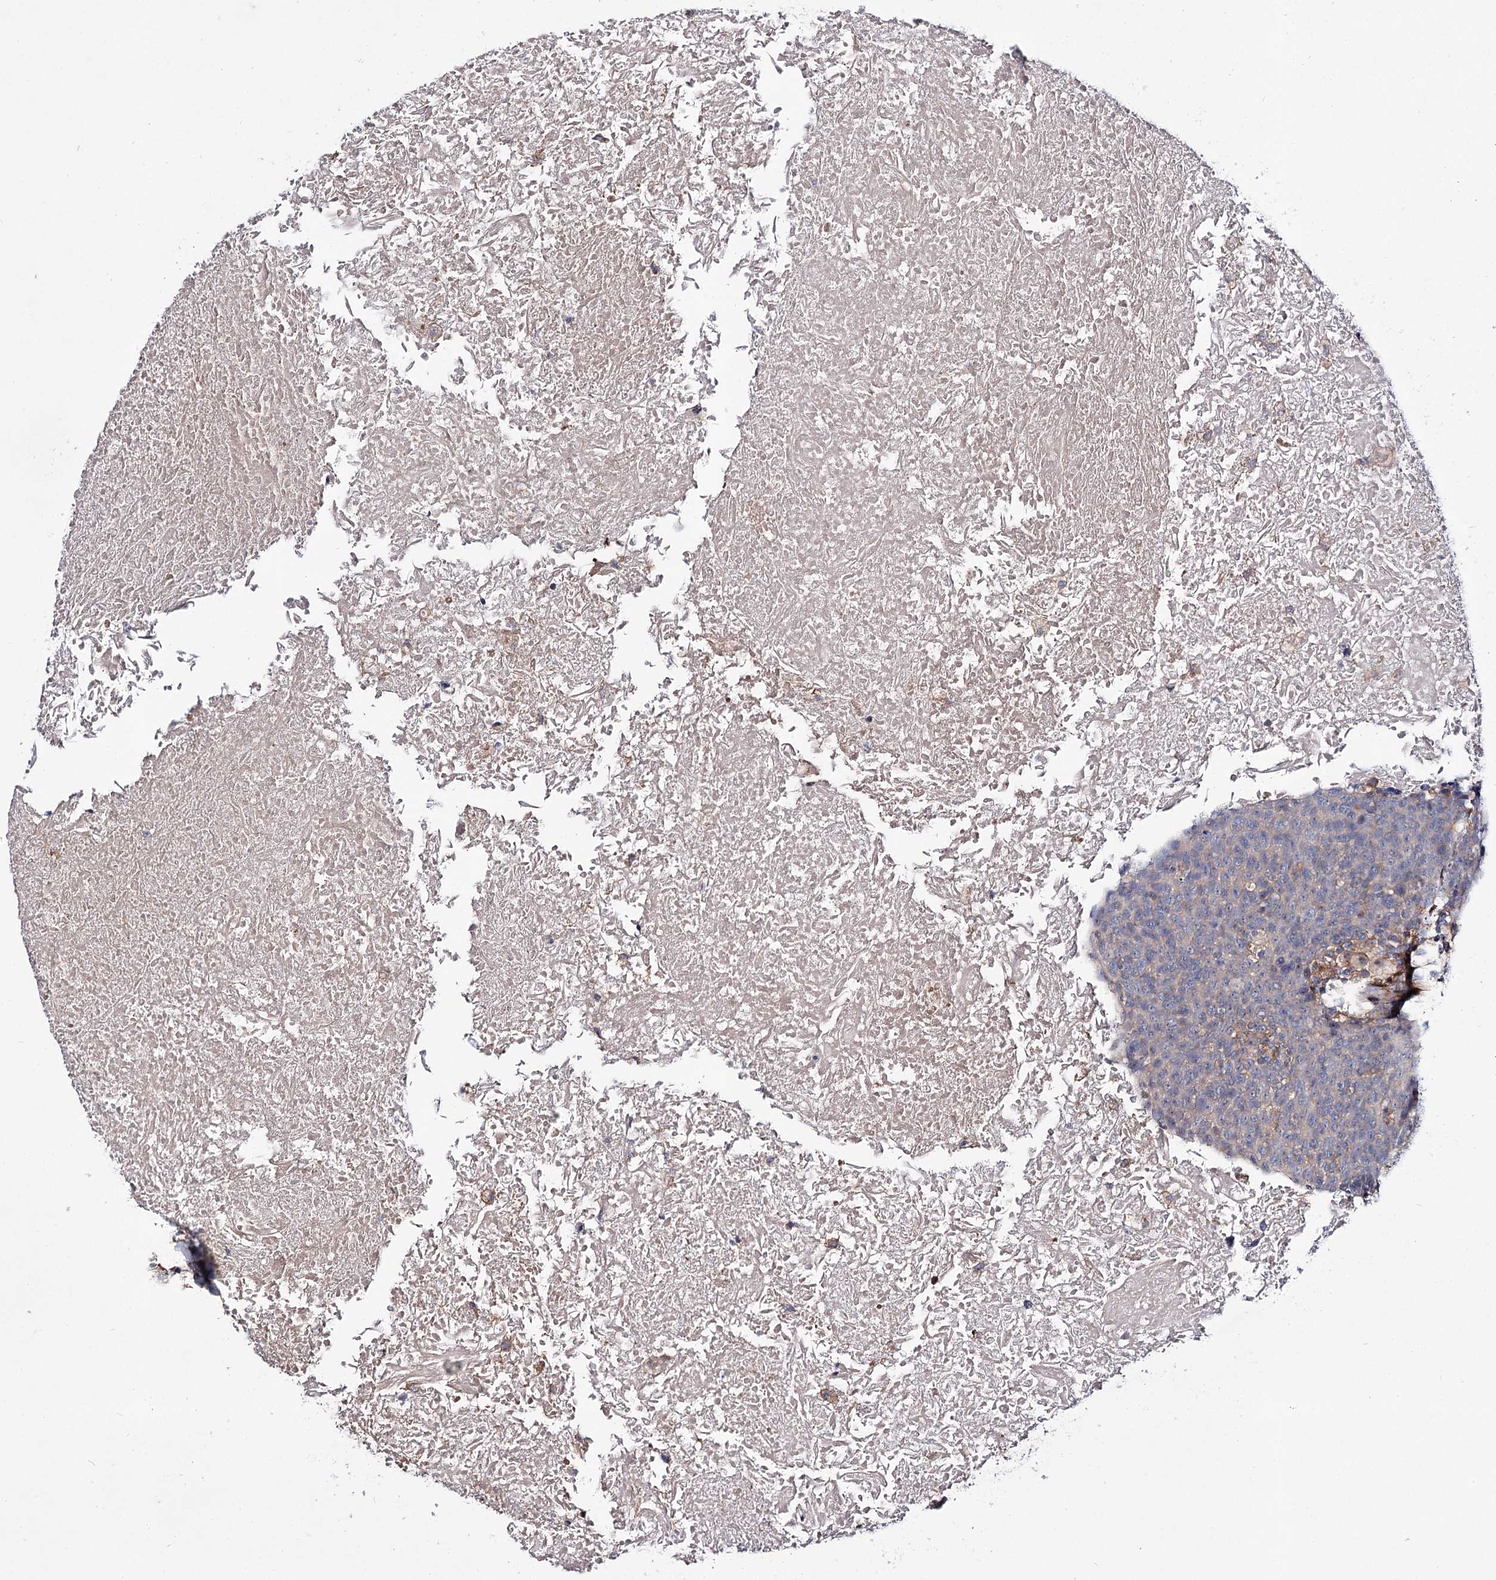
{"staining": {"intensity": "negative", "quantity": "none", "location": "none"}, "tissue": "head and neck cancer", "cell_type": "Tumor cells", "image_type": "cancer", "snomed": [{"axis": "morphology", "description": "Squamous cell carcinoma, NOS"}, {"axis": "morphology", "description": "Squamous cell carcinoma, metastatic, NOS"}, {"axis": "topography", "description": "Lymph node"}, {"axis": "topography", "description": "Head-Neck"}], "caption": "DAB (3,3'-diaminobenzidine) immunohistochemical staining of human head and neck cancer reveals no significant positivity in tumor cells.", "gene": "SEC24A", "patient": {"sex": "male", "age": 62}}